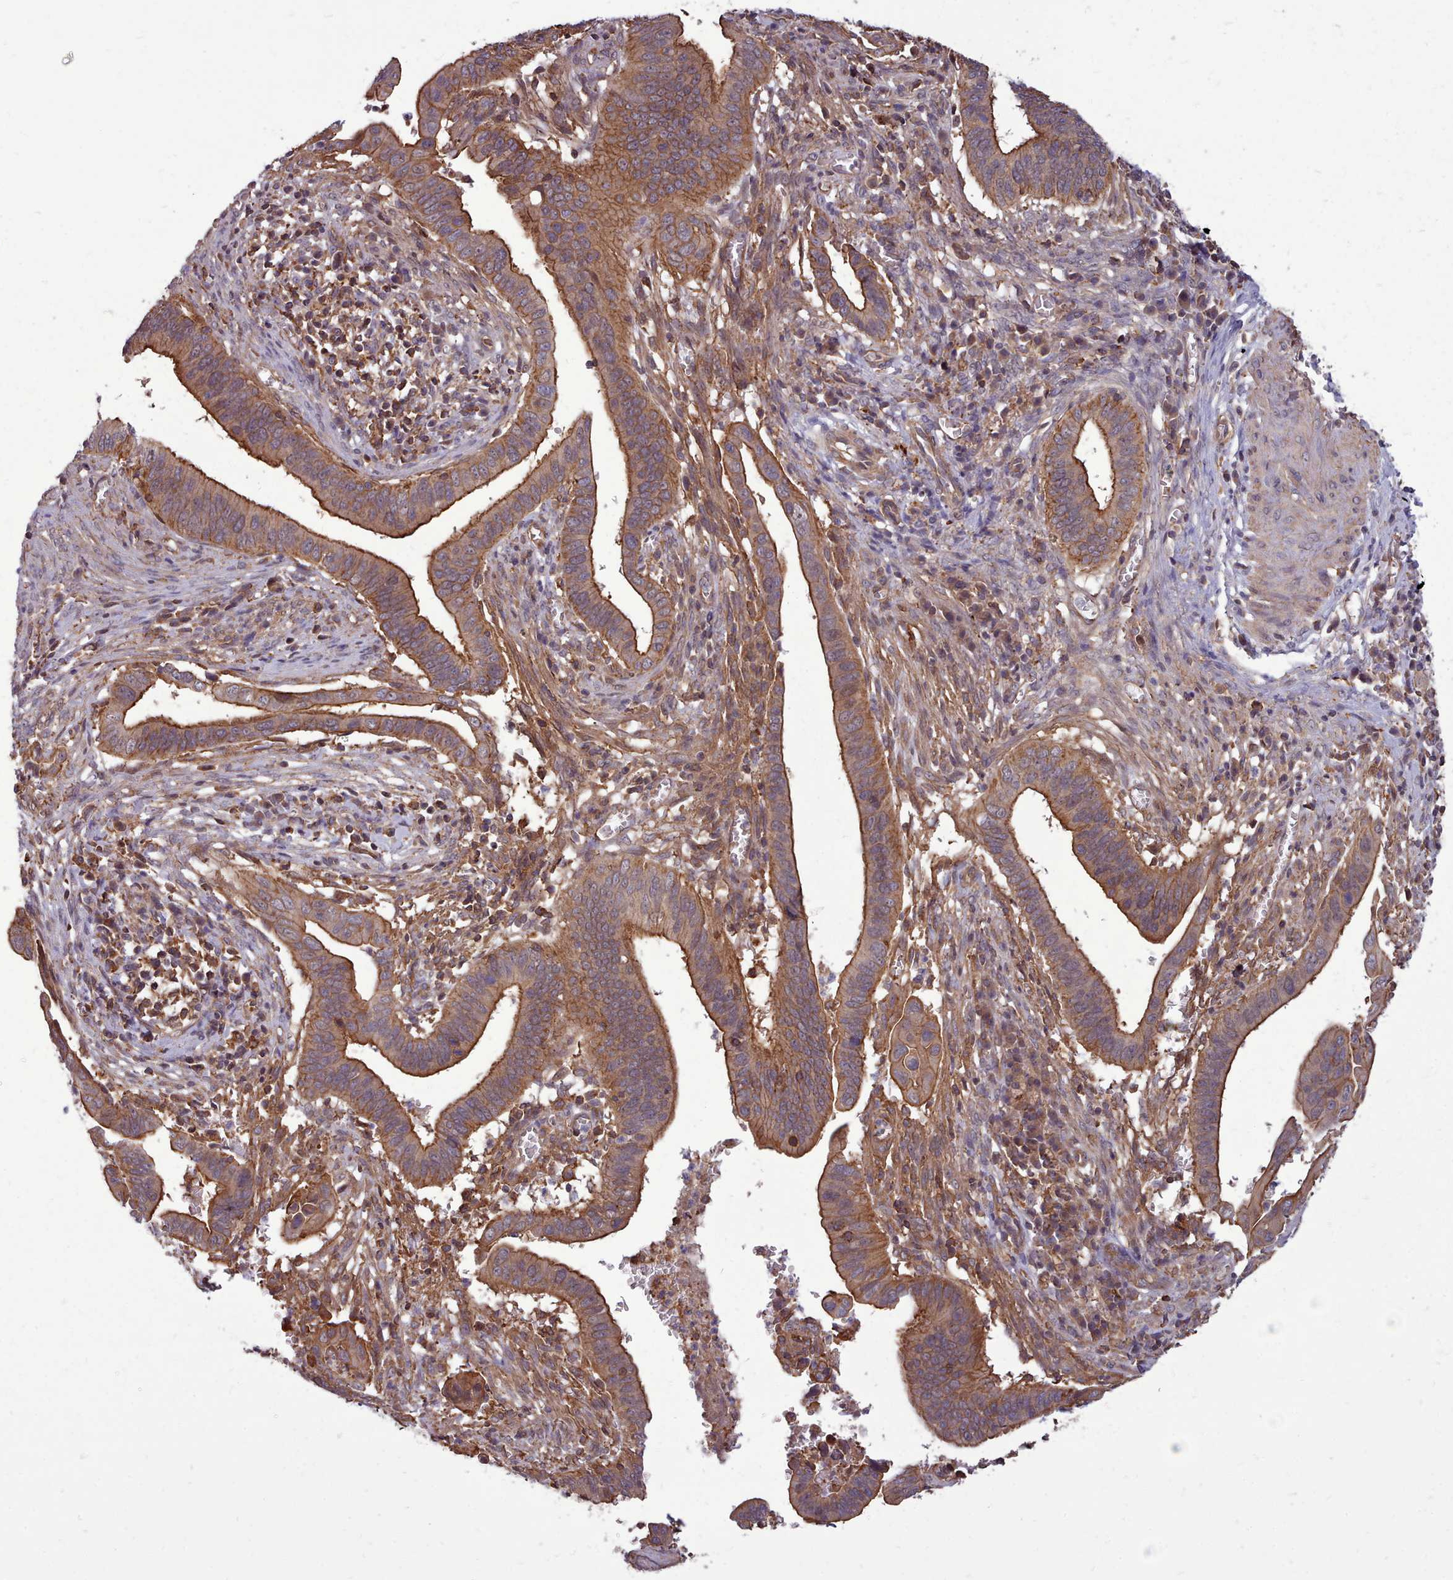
{"staining": {"intensity": "moderate", "quantity": ">75%", "location": "cytoplasmic/membranous"}, "tissue": "cervical cancer", "cell_type": "Tumor cells", "image_type": "cancer", "snomed": [{"axis": "morphology", "description": "Adenocarcinoma, NOS"}, {"axis": "topography", "description": "Cervix"}], "caption": "Cervical cancer (adenocarcinoma) was stained to show a protein in brown. There is medium levels of moderate cytoplasmic/membranous staining in about >75% of tumor cells.", "gene": "STUB1", "patient": {"sex": "female", "age": 42}}